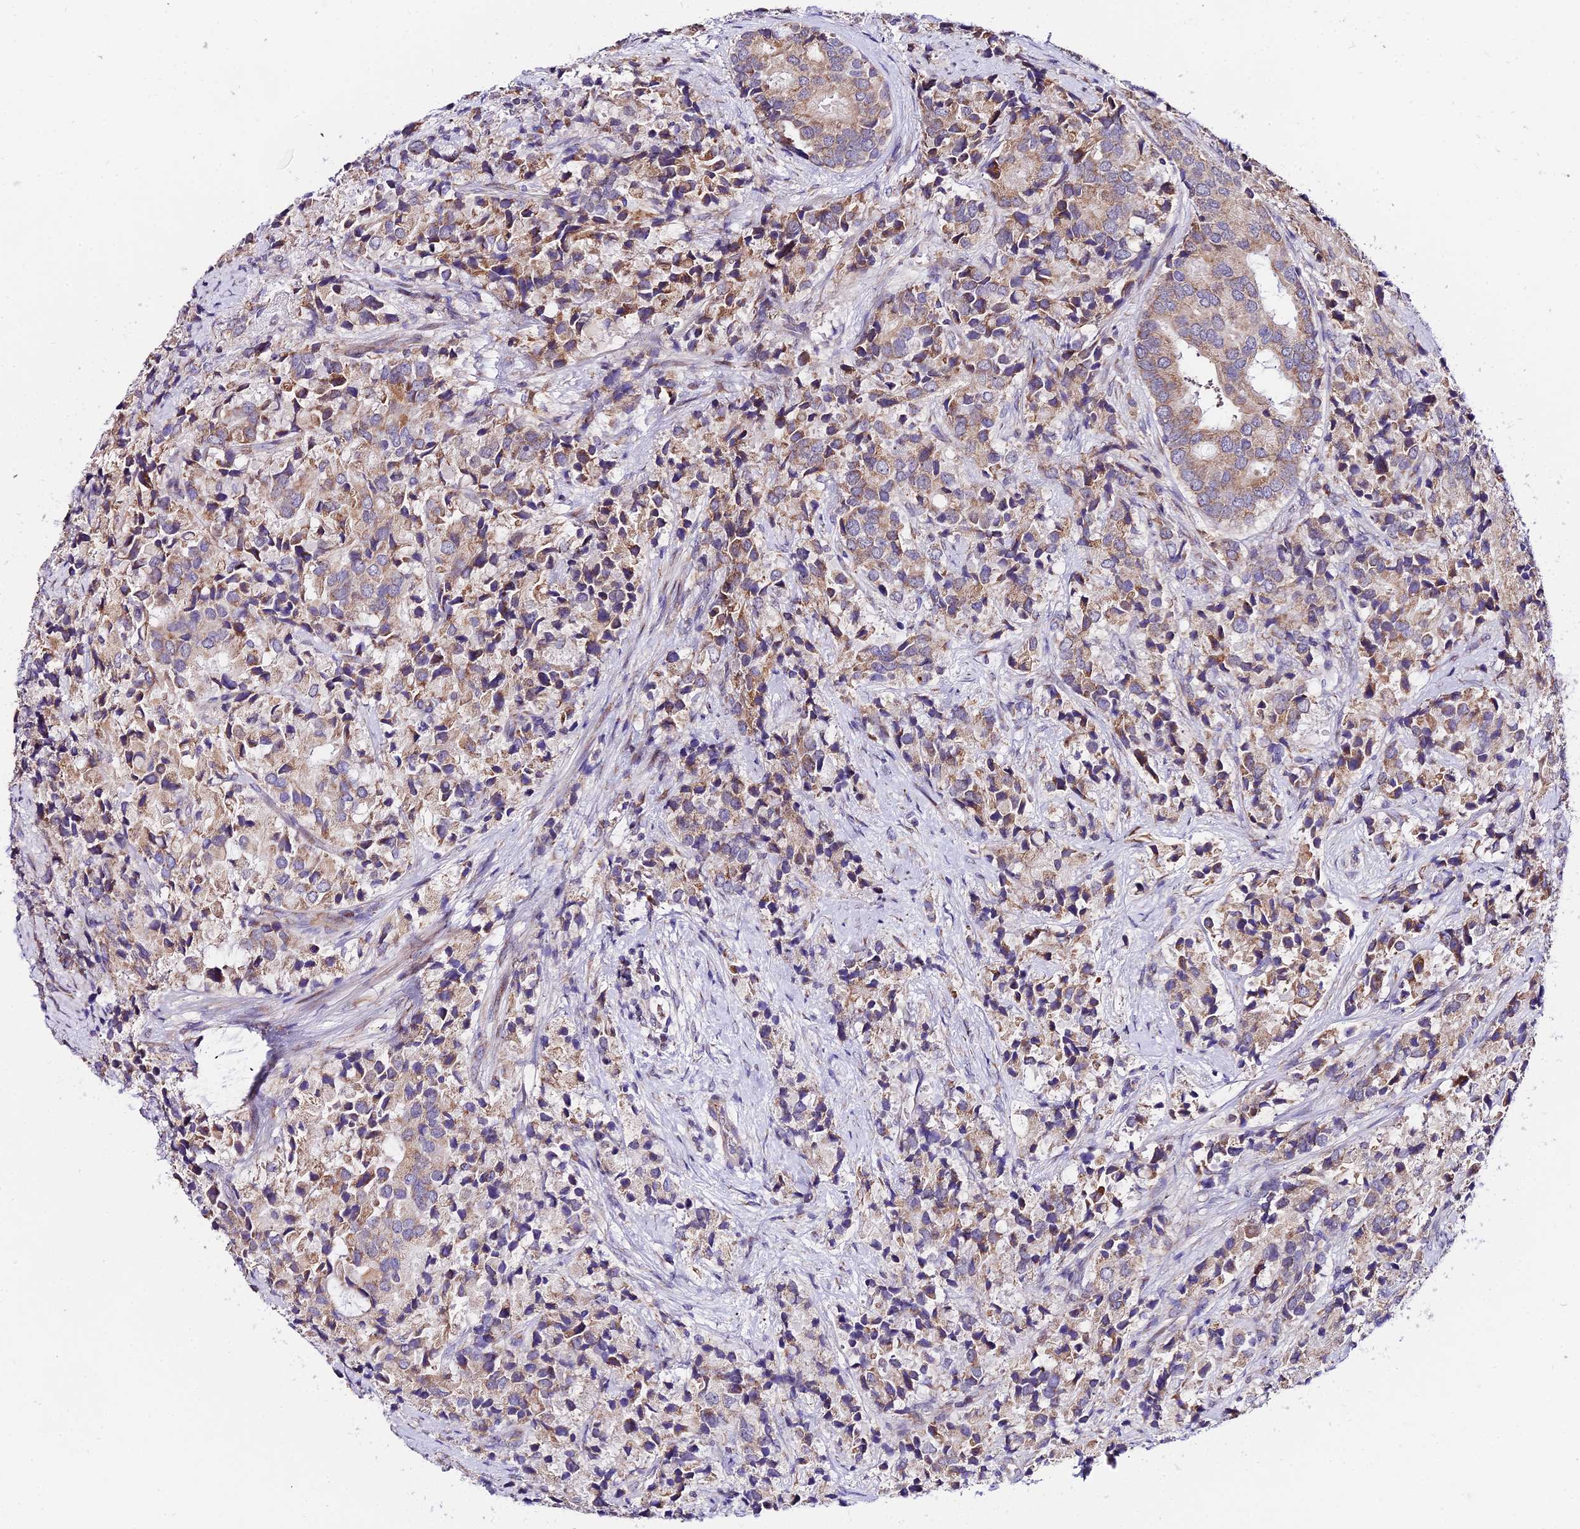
{"staining": {"intensity": "weak", "quantity": ">75%", "location": "cytoplasmic/membranous"}, "tissue": "prostate cancer", "cell_type": "Tumor cells", "image_type": "cancer", "snomed": [{"axis": "morphology", "description": "Adenocarcinoma, High grade"}, {"axis": "topography", "description": "Prostate"}], "caption": "Human high-grade adenocarcinoma (prostate) stained with a protein marker reveals weak staining in tumor cells.", "gene": "ATP5PB", "patient": {"sex": "male", "age": 62}}